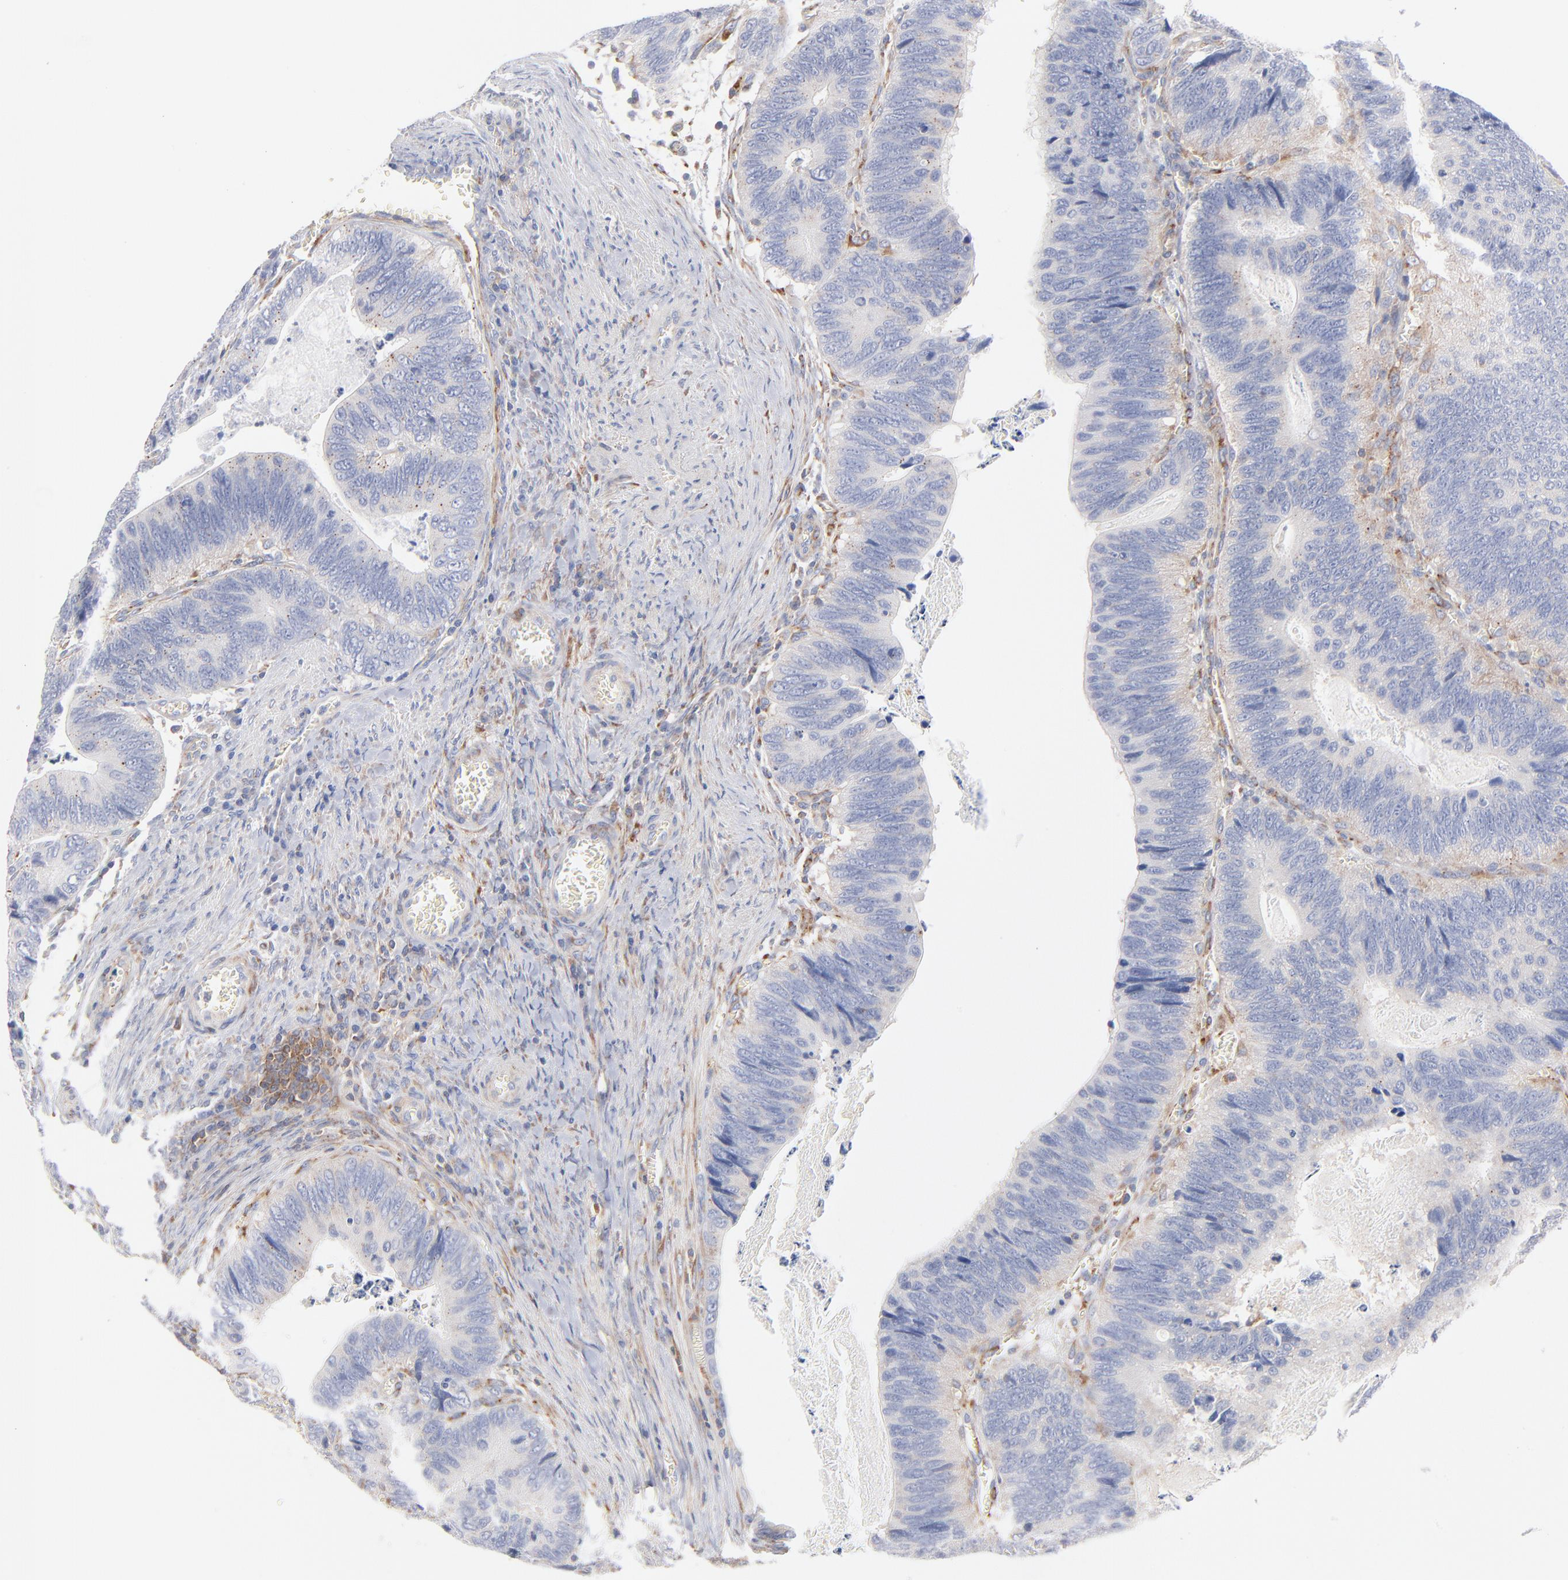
{"staining": {"intensity": "negative", "quantity": "none", "location": "none"}, "tissue": "colorectal cancer", "cell_type": "Tumor cells", "image_type": "cancer", "snomed": [{"axis": "morphology", "description": "Adenocarcinoma, NOS"}, {"axis": "topography", "description": "Colon"}], "caption": "A micrograph of human colorectal adenocarcinoma is negative for staining in tumor cells.", "gene": "SEPTIN6", "patient": {"sex": "male", "age": 72}}